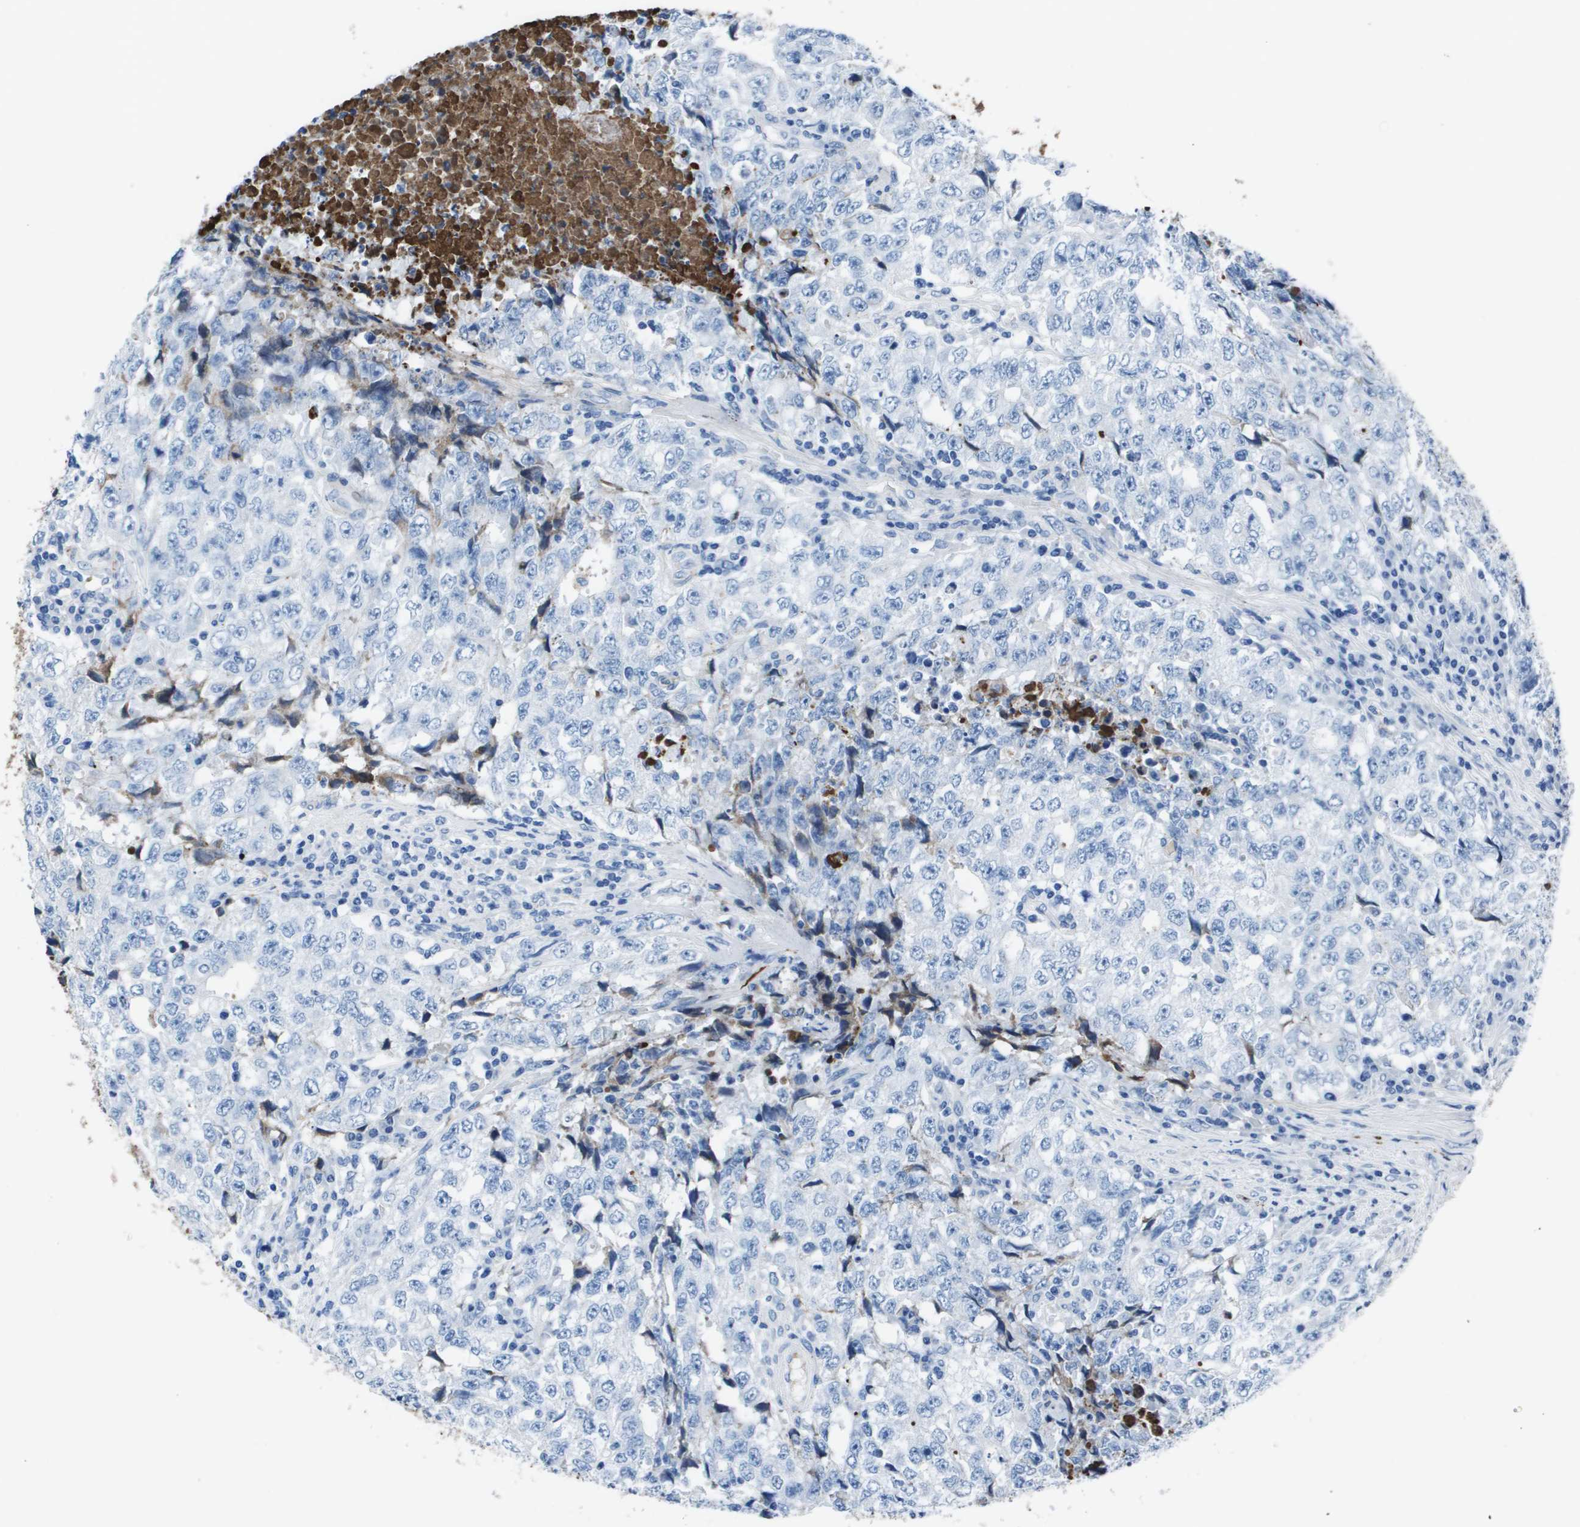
{"staining": {"intensity": "negative", "quantity": "none", "location": "none"}, "tissue": "testis cancer", "cell_type": "Tumor cells", "image_type": "cancer", "snomed": [{"axis": "morphology", "description": "Necrosis, NOS"}, {"axis": "morphology", "description": "Carcinoma, Embryonal, NOS"}, {"axis": "topography", "description": "Testis"}], "caption": "IHC photomicrograph of neoplastic tissue: human embryonal carcinoma (testis) stained with DAB reveals no significant protein expression in tumor cells.", "gene": "VTN", "patient": {"sex": "male", "age": 19}}